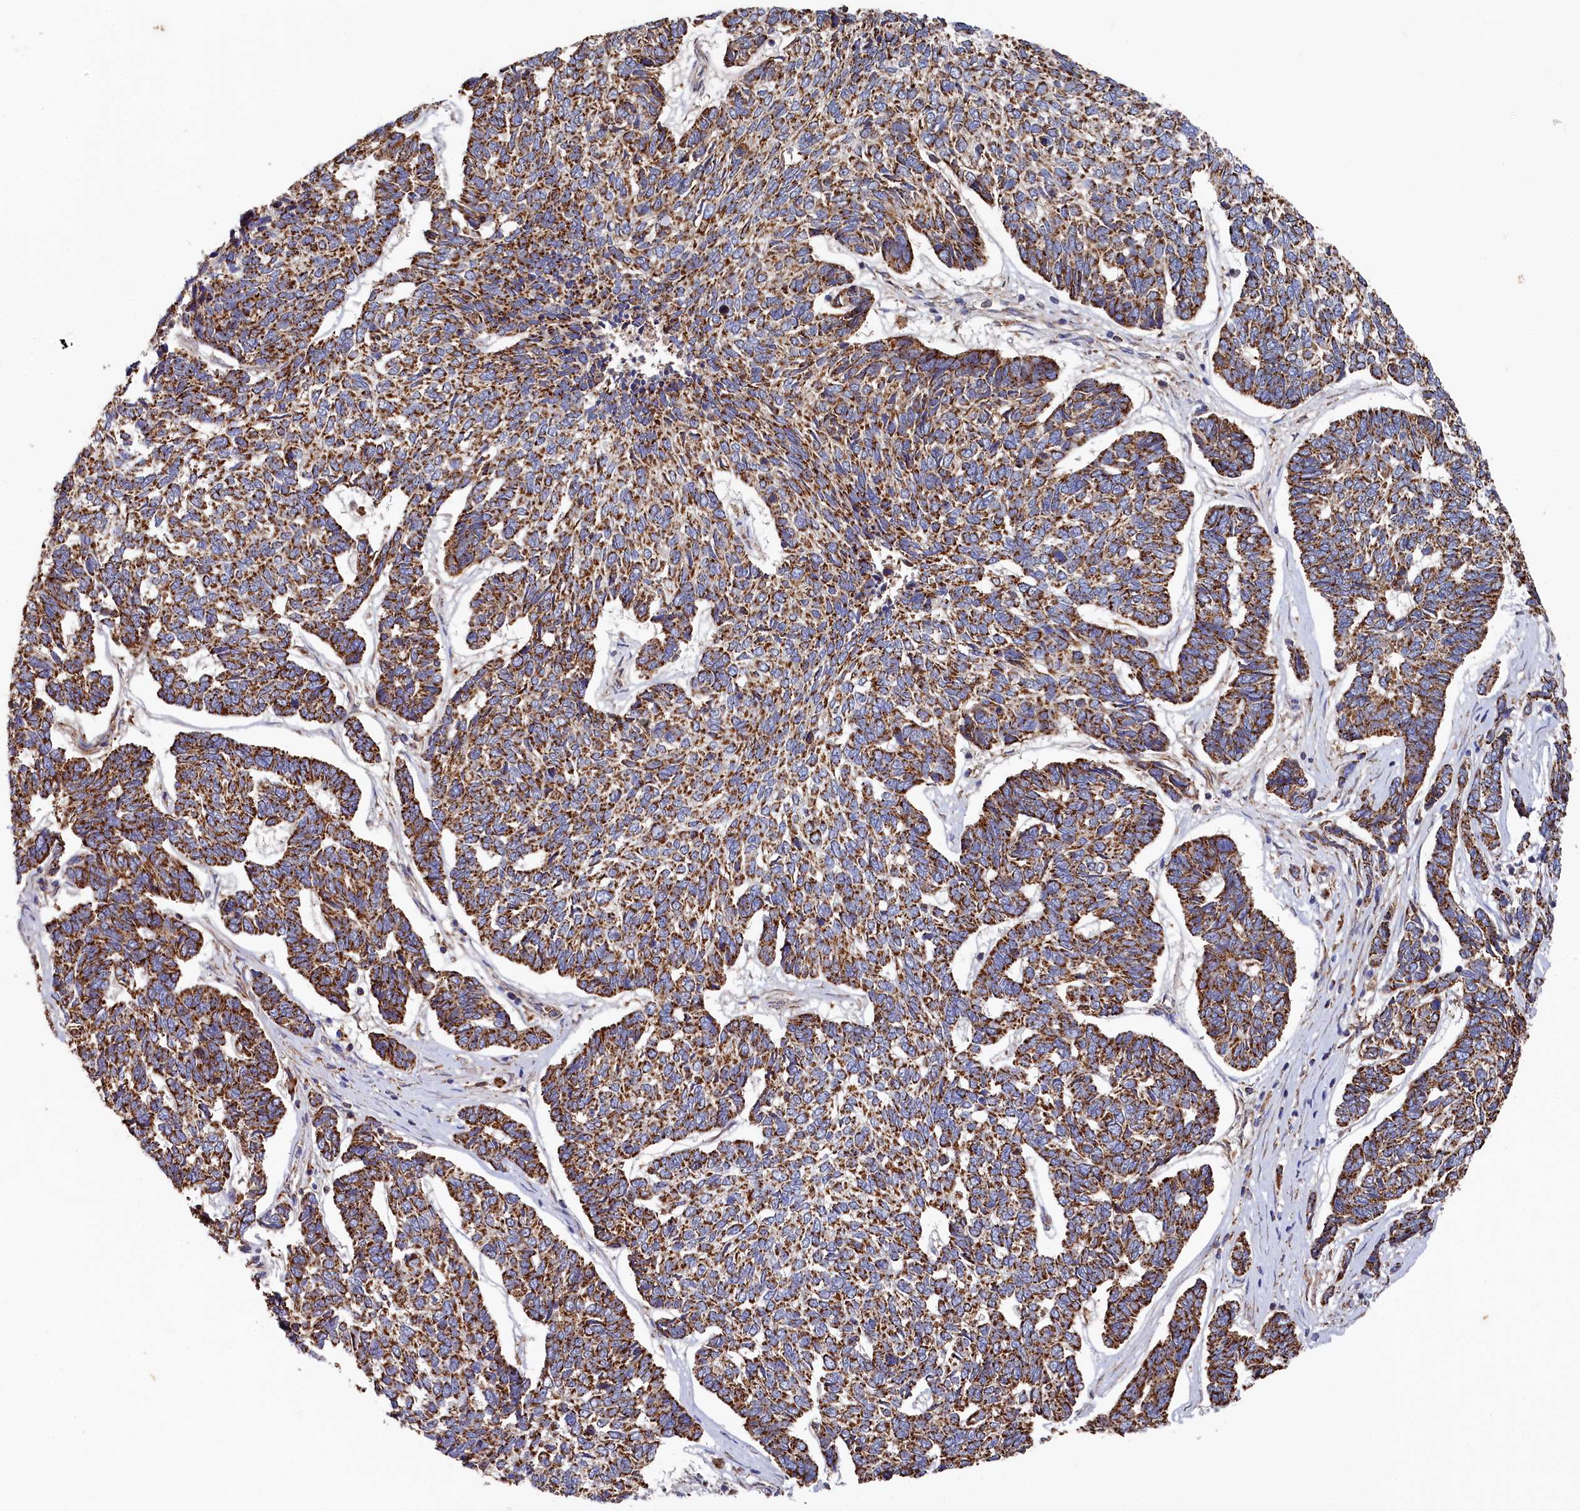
{"staining": {"intensity": "strong", "quantity": ">75%", "location": "cytoplasmic/membranous"}, "tissue": "skin cancer", "cell_type": "Tumor cells", "image_type": "cancer", "snomed": [{"axis": "morphology", "description": "Basal cell carcinoma"}, {"axis": "topography", "description": "Skin"}], "caption": "The image demonstrates staining of skin basal cell carcinoma, revealing strong cytoplasmic/membranous protein positivity (brown color) within tumor cells. (Stains: DAB (3,3'-diaminobenzidine) in brown, nuclei in blue, Microscopy: brightfield microscopy at high magnification).", "gene": "HAUS2", "patient": {"sex": "female", "age": 65}}